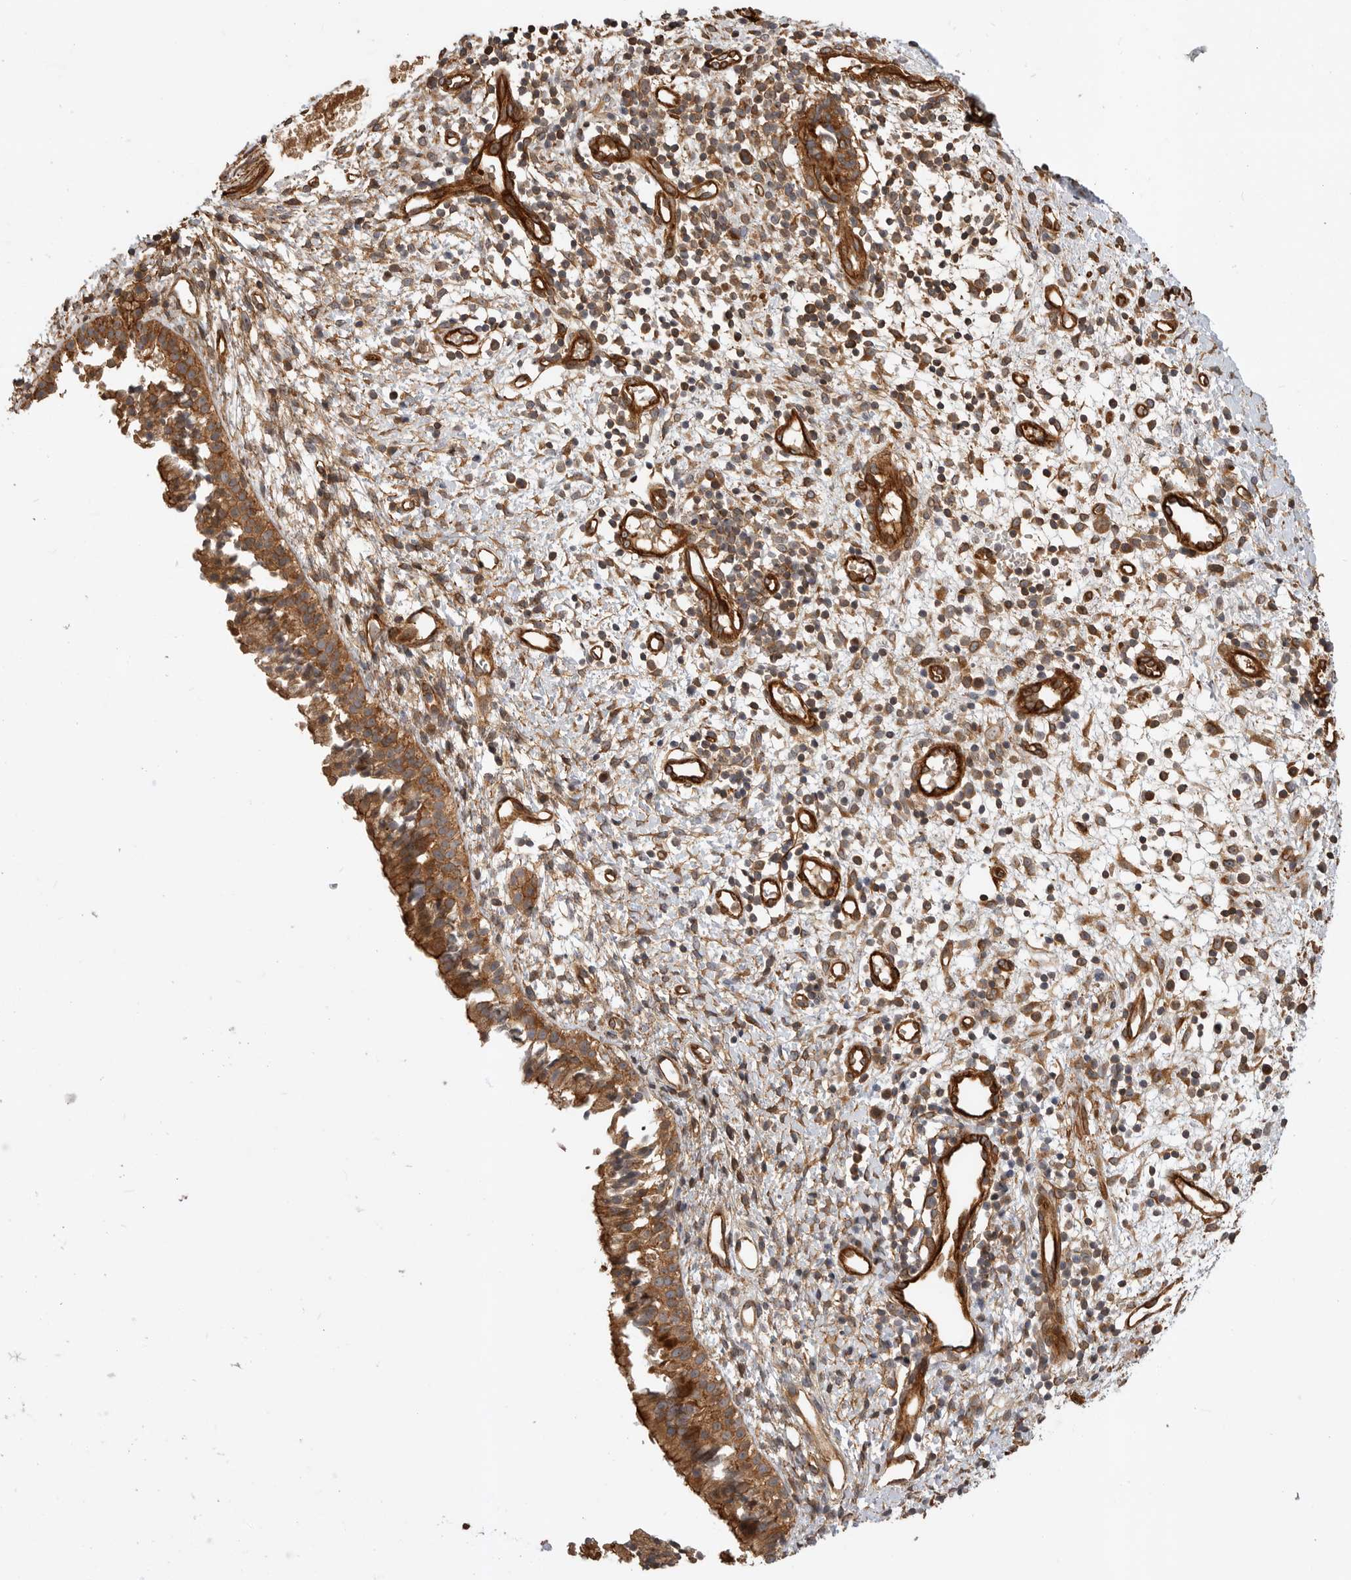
{"staining": {"intensity": "moderate", "quantity": ">75%", "location": "cytoplasmic/membranous"}, "tissue": "nasopharynx", "cell_type": "Respiratory epithelial cells", "image_type": "normal", "snomed": [{"axis": "morphology", "description": "Normal tissue, NOS"}, {"axis": "topography", "description": "Nasopharynx"}], "caption": "Protein expression analysis of unremarkable nasopharynx displays moderate cytoplasmic/membranous staining in approximately >75% of respiratory epithelial cells. The protein is stained brown, and the nuclei are stained in blue (DAB (3,3'-diaminobenzidine) IHC with brightfield microscopy, high magnification).", "gene": "GPATCH2", "patient": {"sex": "male", "age": 22}}